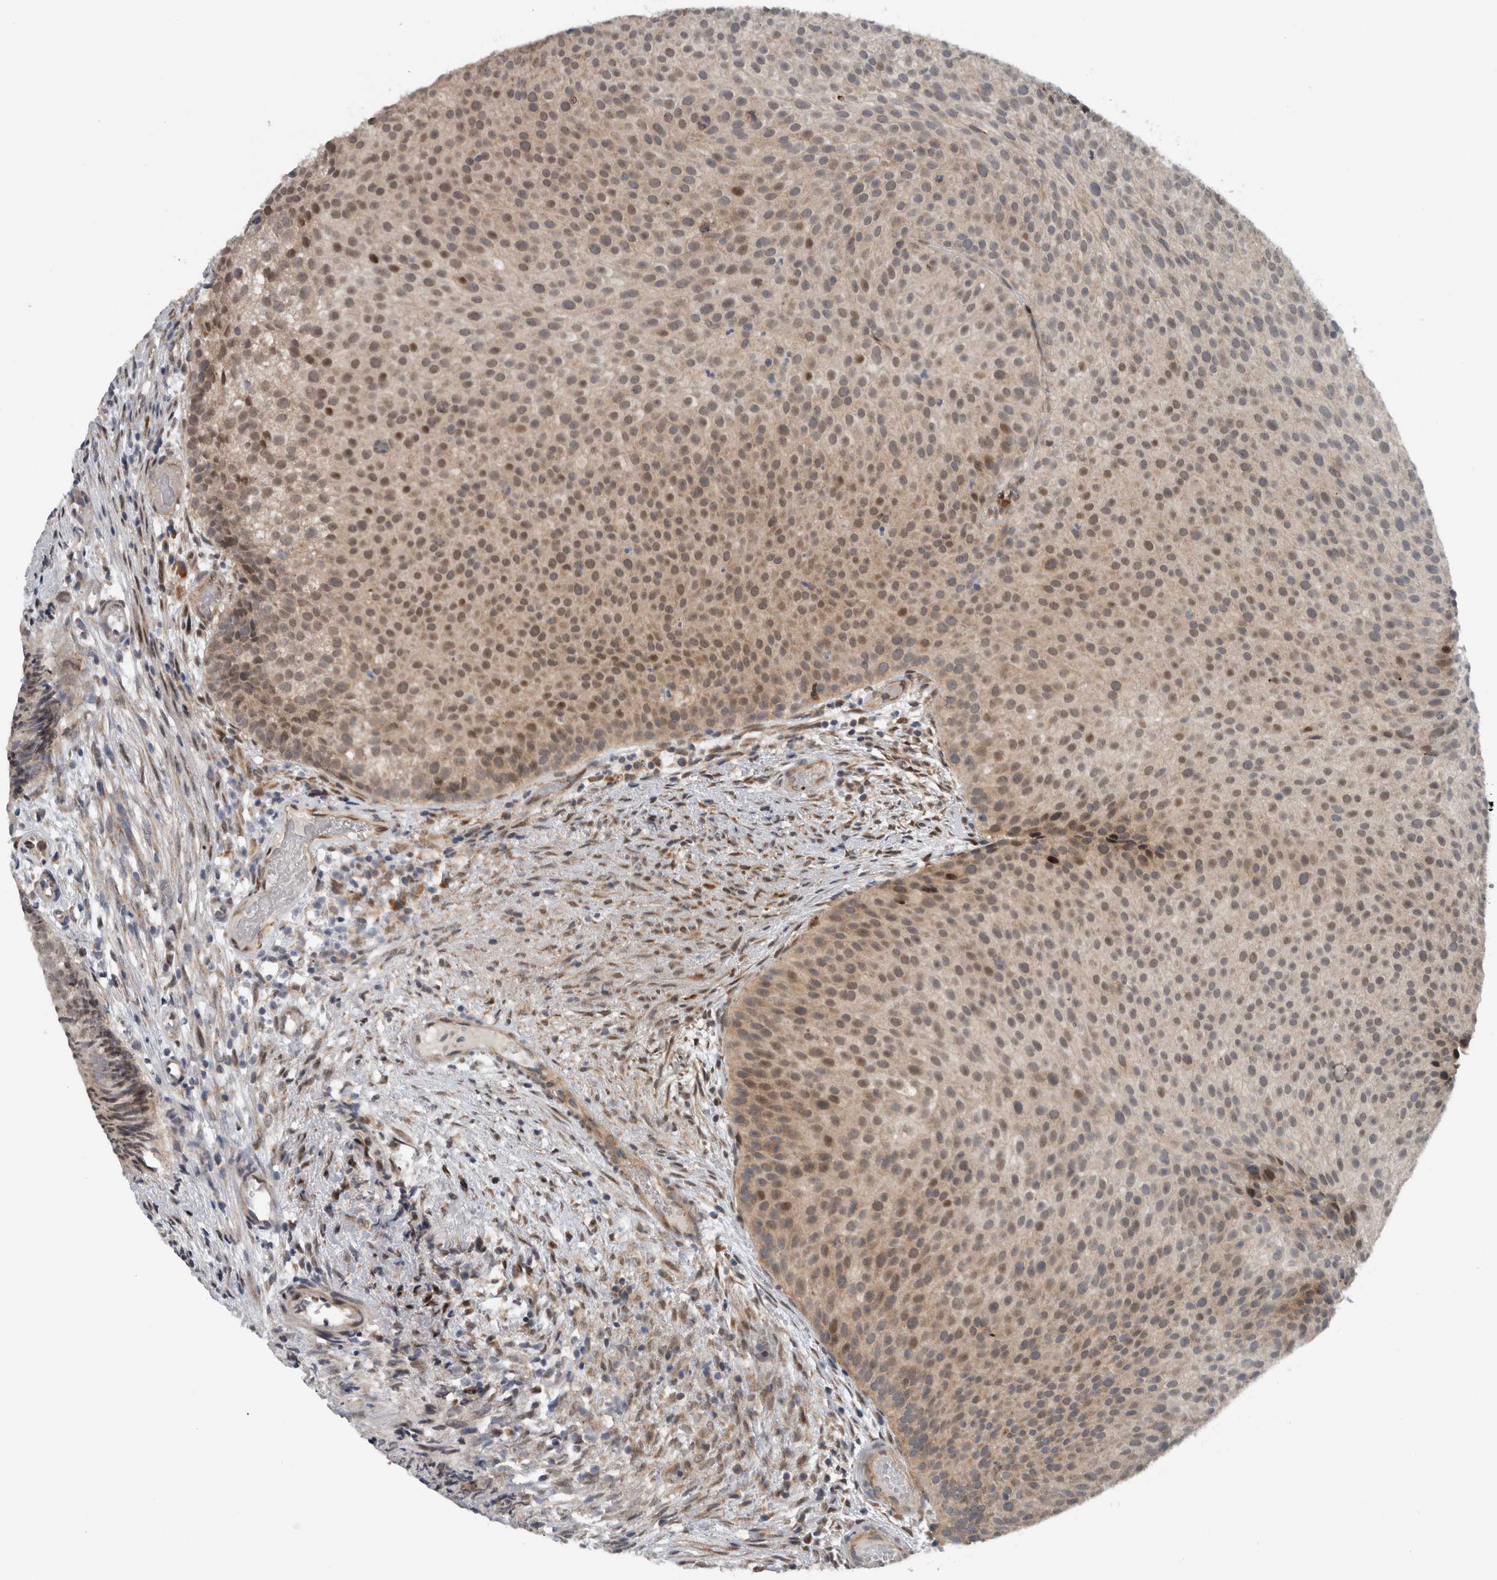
{"staining": {"intensity": "weak", "quantity": "25%-75%", "location": "cytoplasmic/membranous"}, "tissue": "urothelial cancer", "cell_type": "Tumor cells", "image_type": "cancer", "snomed": [{"axis": "morphology", "description": "Urothelial carcinoma, Low grade"}, {"axis": "topography", "description": "Urinary bladder"}], "caption": "A histopathology image showing weak cytoplasmic/membranous expression in approximately 25%-75% of tumor cells in low-grade urothelial carcinoma, as visualized by brown immunohistochemical staining.", "gene": "GBA2", "patient": {"sex": "male", "age": 86}}